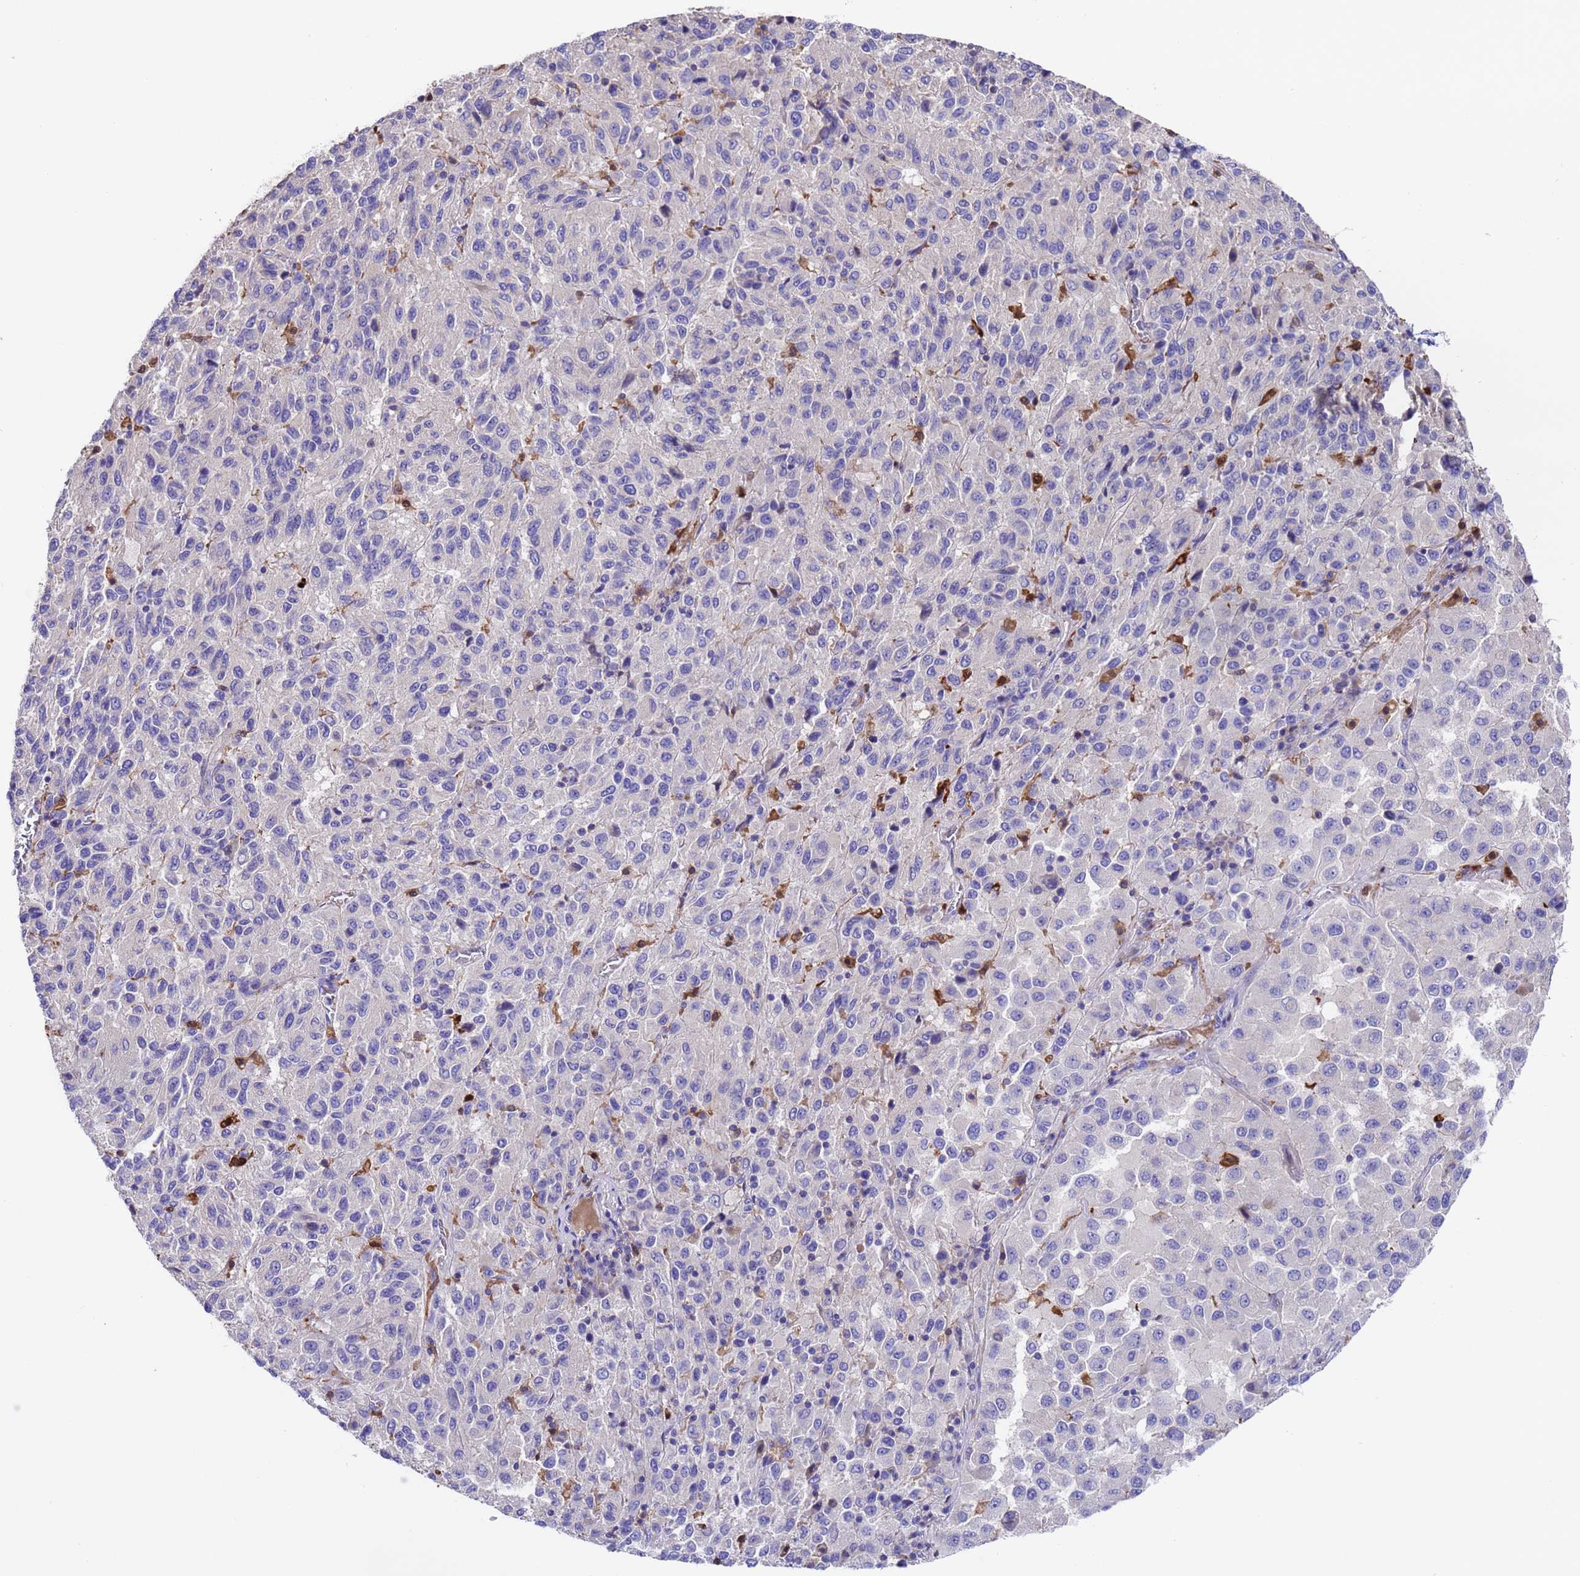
{"staining": {"intensity": "negative", "quantity": "none", "location": "none"}, "tissue": "melanoma", "cell_type": "Tumor cells", "image_type": "cancer", "snomed": [{"axis": "morphology", "description": "Malignant melanoma, Metastatic site"}, {"axis": "topography", "description": "Lung"}], "caption": "Tumor cells are negative for brown protein staining in malignant melanoma (metastatic site).", "gene": "ELP6", "patient": {"sex": "male", "age": 64}}